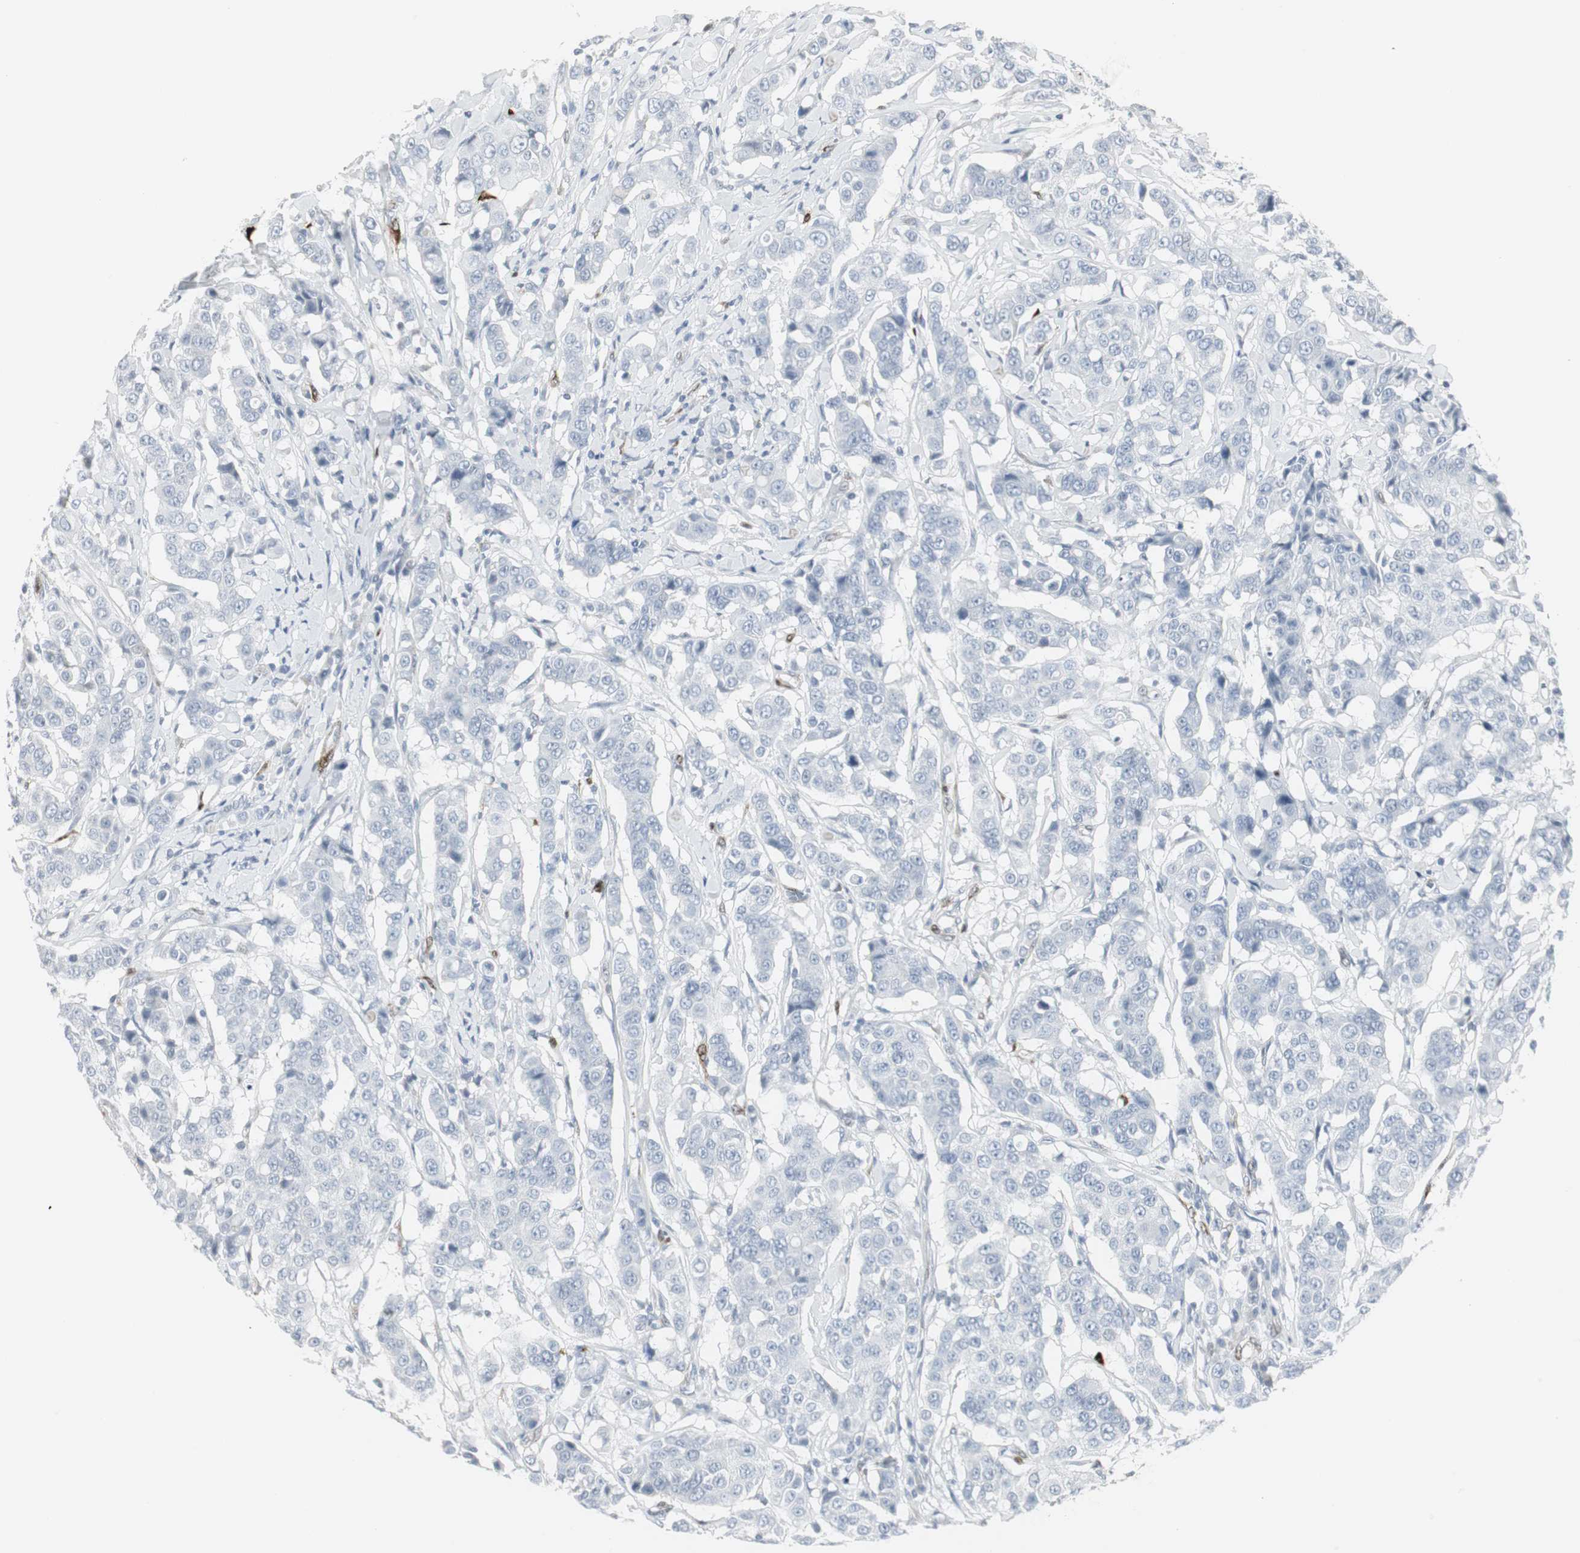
{"staining": {"intensity": "negative", "quantity": "none", "location": "none"}, "tissue": "breast cancer", "cell_type": "Tumor cells", "image_type": "cancer", "snomed": [{"axis": "morphology", "description": "Duct carcinoma"}, {"axis": "topography", "description": "Breast"}], "caption": "Tumor cells show no significant positivity in invasive ductal carcinoma (breast).", "gene": "PPP1R14A", "patient": {"sex": "female", "age": 27}}